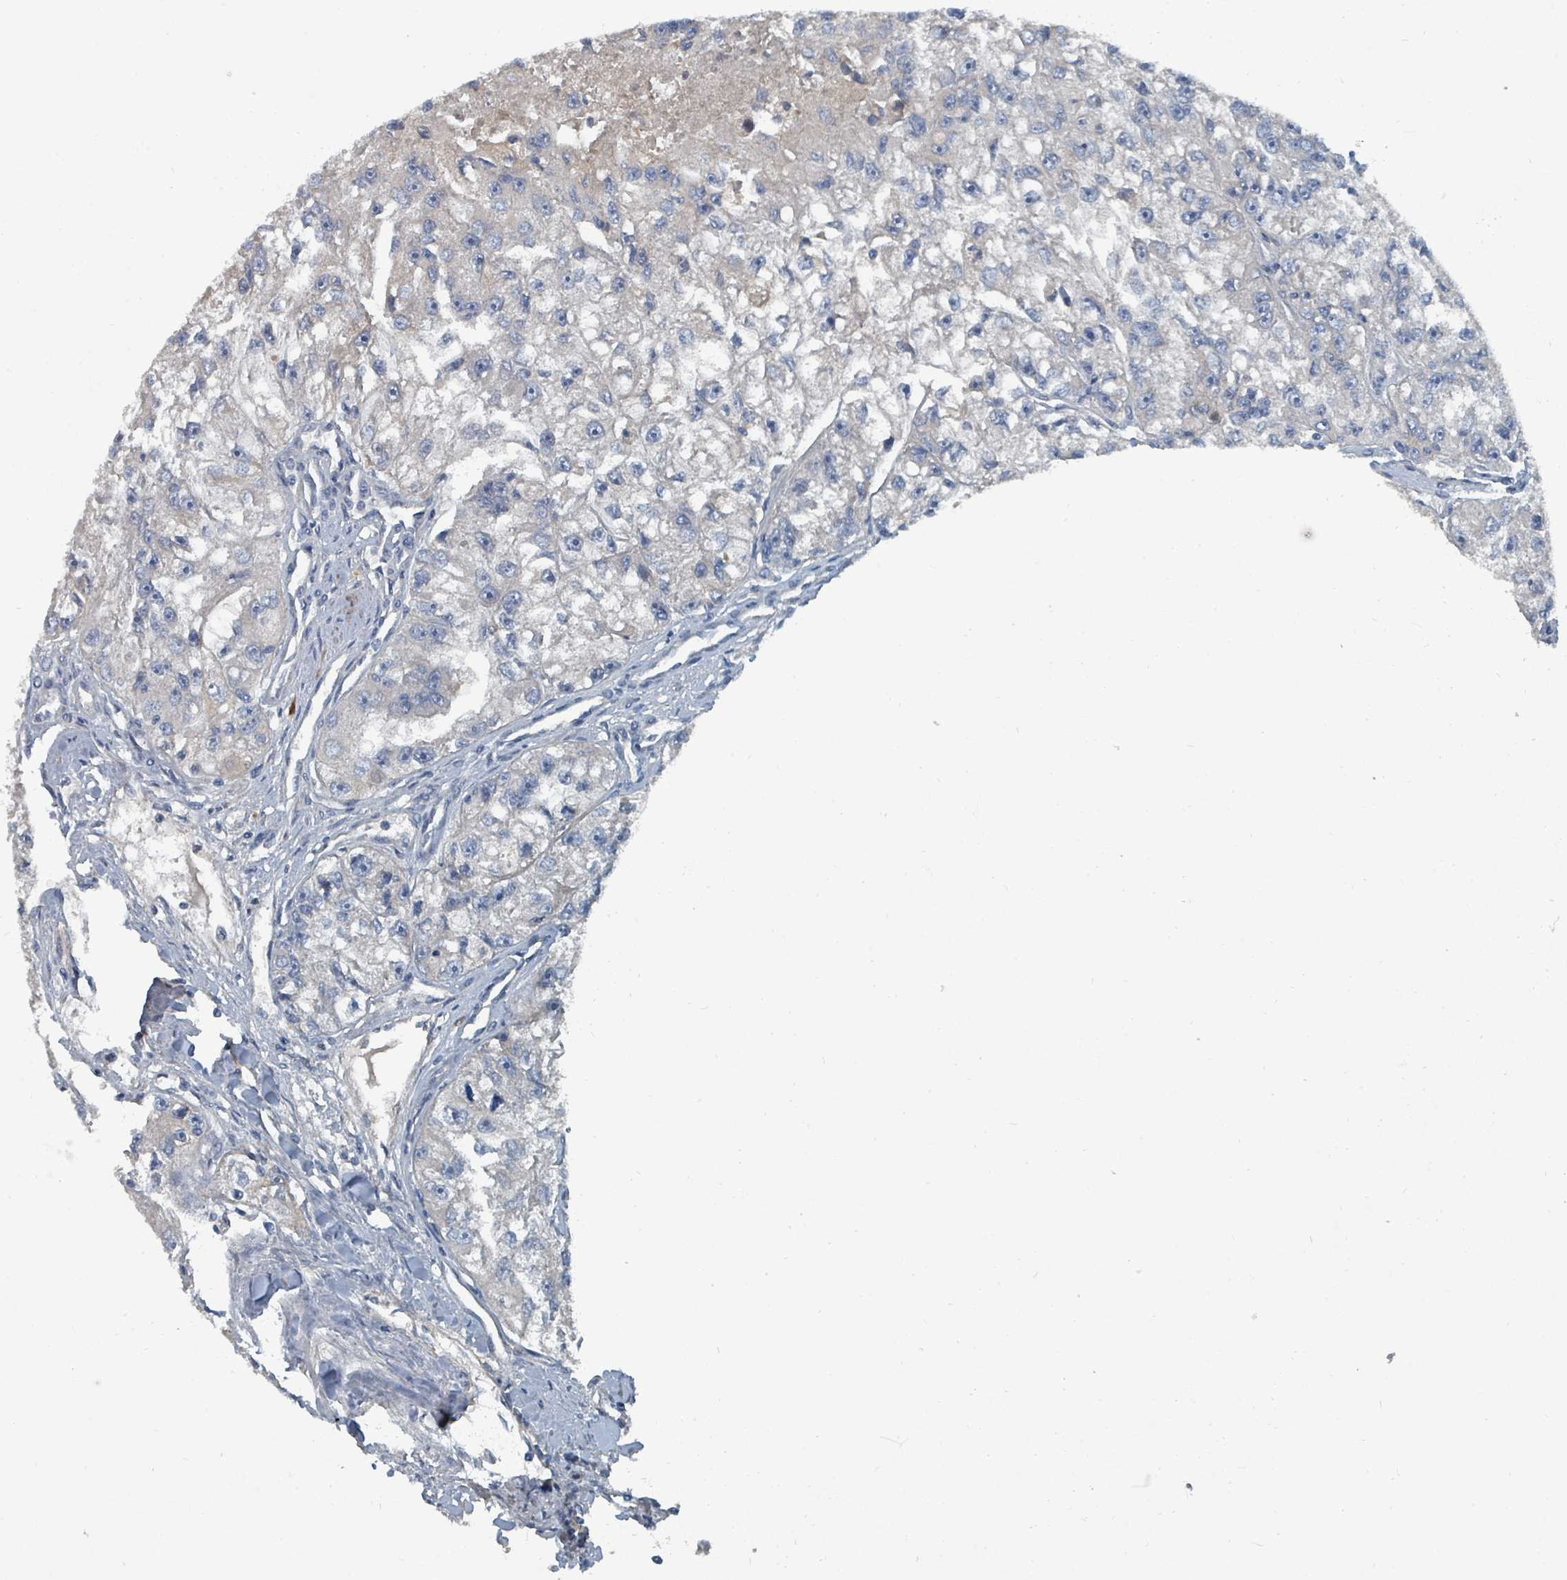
{"staining": {"intensity": "negative", "quantity": "none", "location": "none"}, "tissue": "renal cancer", "cell_type": "Tumor cells", "image_type": "cancer", "snomed": [{"axis": "morphology", "description": "Adenocarcinoma, NOS"}, {"axis": "topography", "description": "Kidney"}], "caption": "Image shows no protein expression in tumor cells of adenocarcinoma (renal) tissue.", "gene": "SLC44A5", "patient": {"sex": "male", "age": 63}}